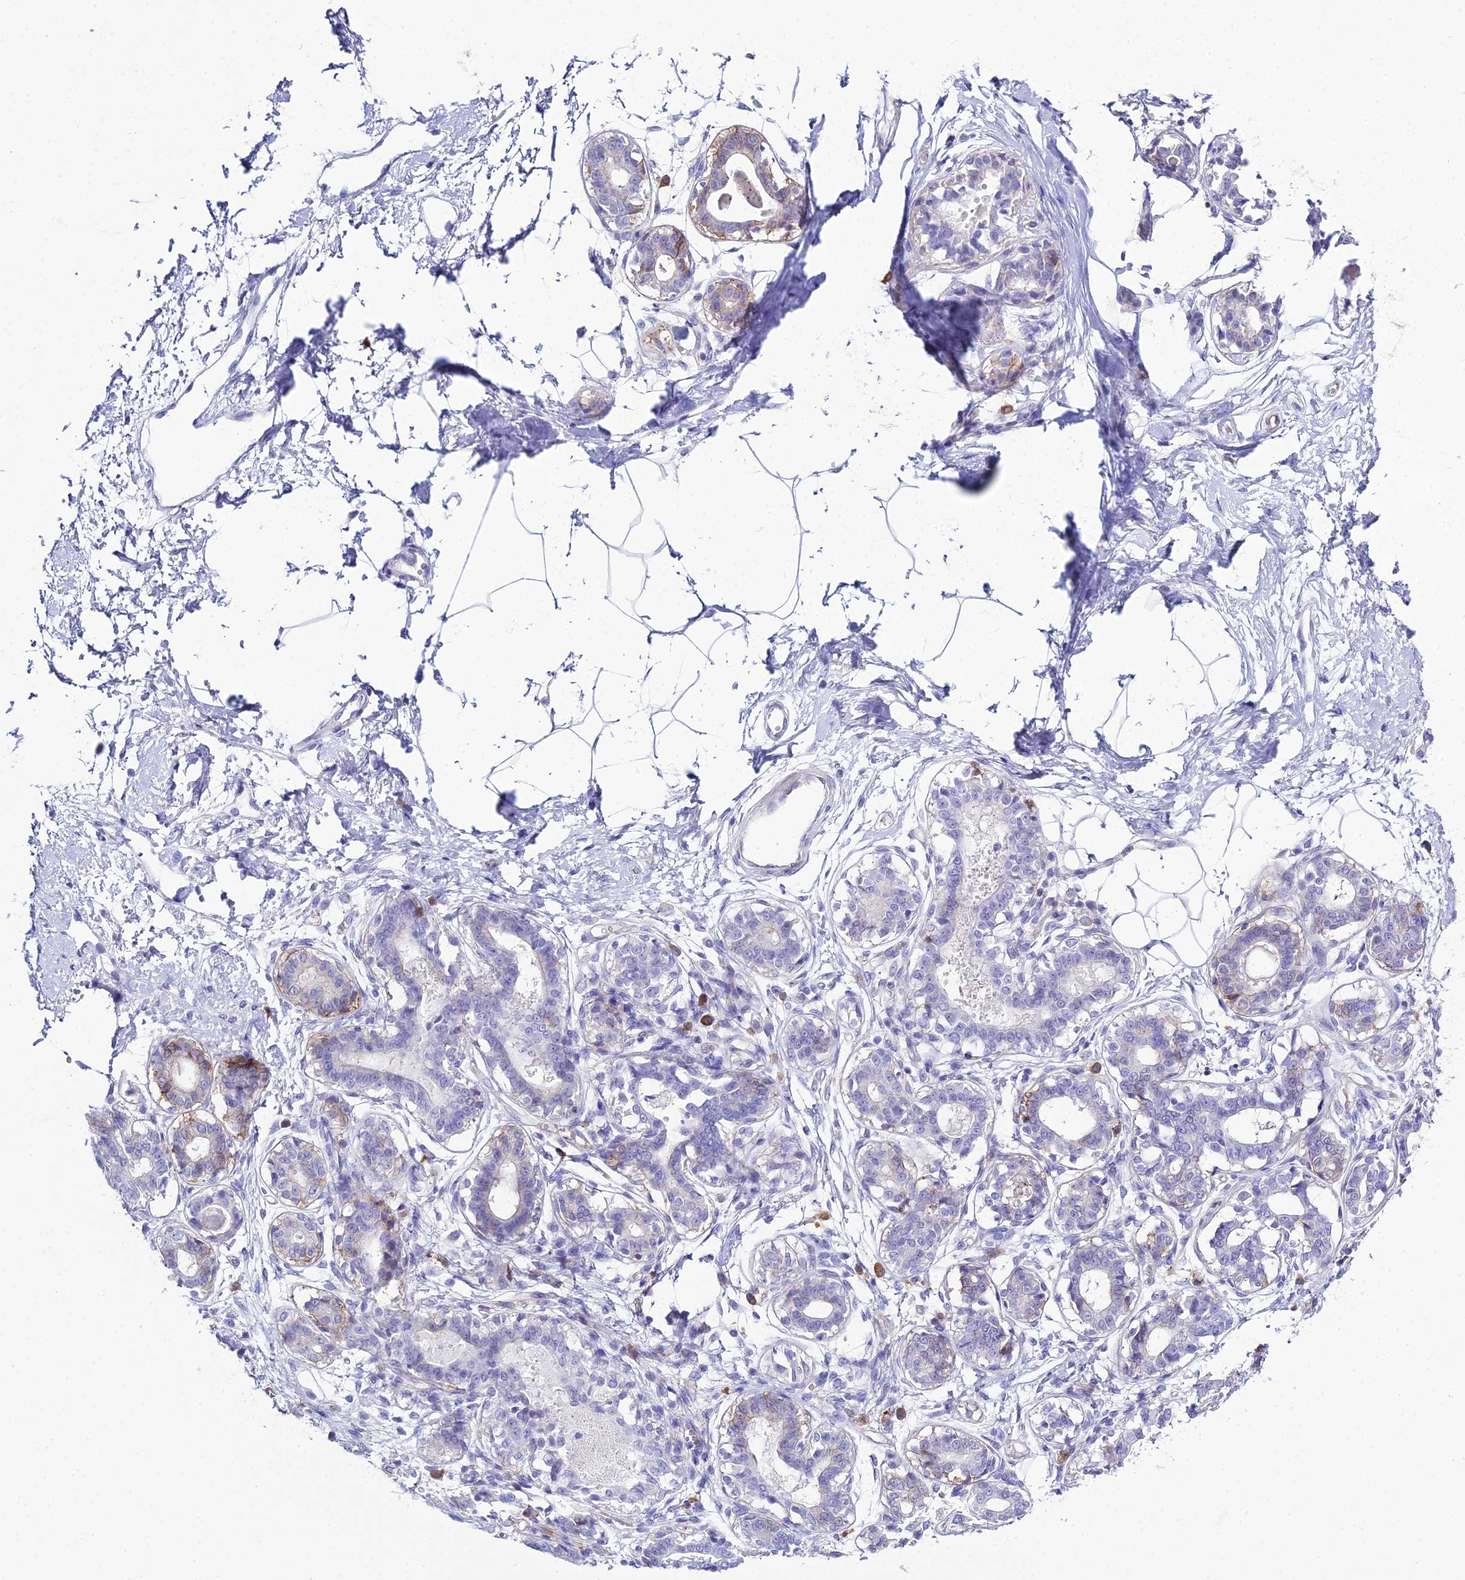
{"staining": {"intensity": "negative", "quantity": "none", "location": "none"}, "tissue": "breast", "cell_type": "Adipocytes", "image_type": "normal", "snomed": [{"axis": "morphology", "description": "Normal tissue, NOS"}, {"axis": "topography", "description": "Breast"}], "caption": "Adipocytes are negative for brown protein staining in normal breast. (Immunohistochemistry, brightfield microscopy, high magnification).", "gene": "OR1Q1", "patient": {"sex": "female", "age": 45}}